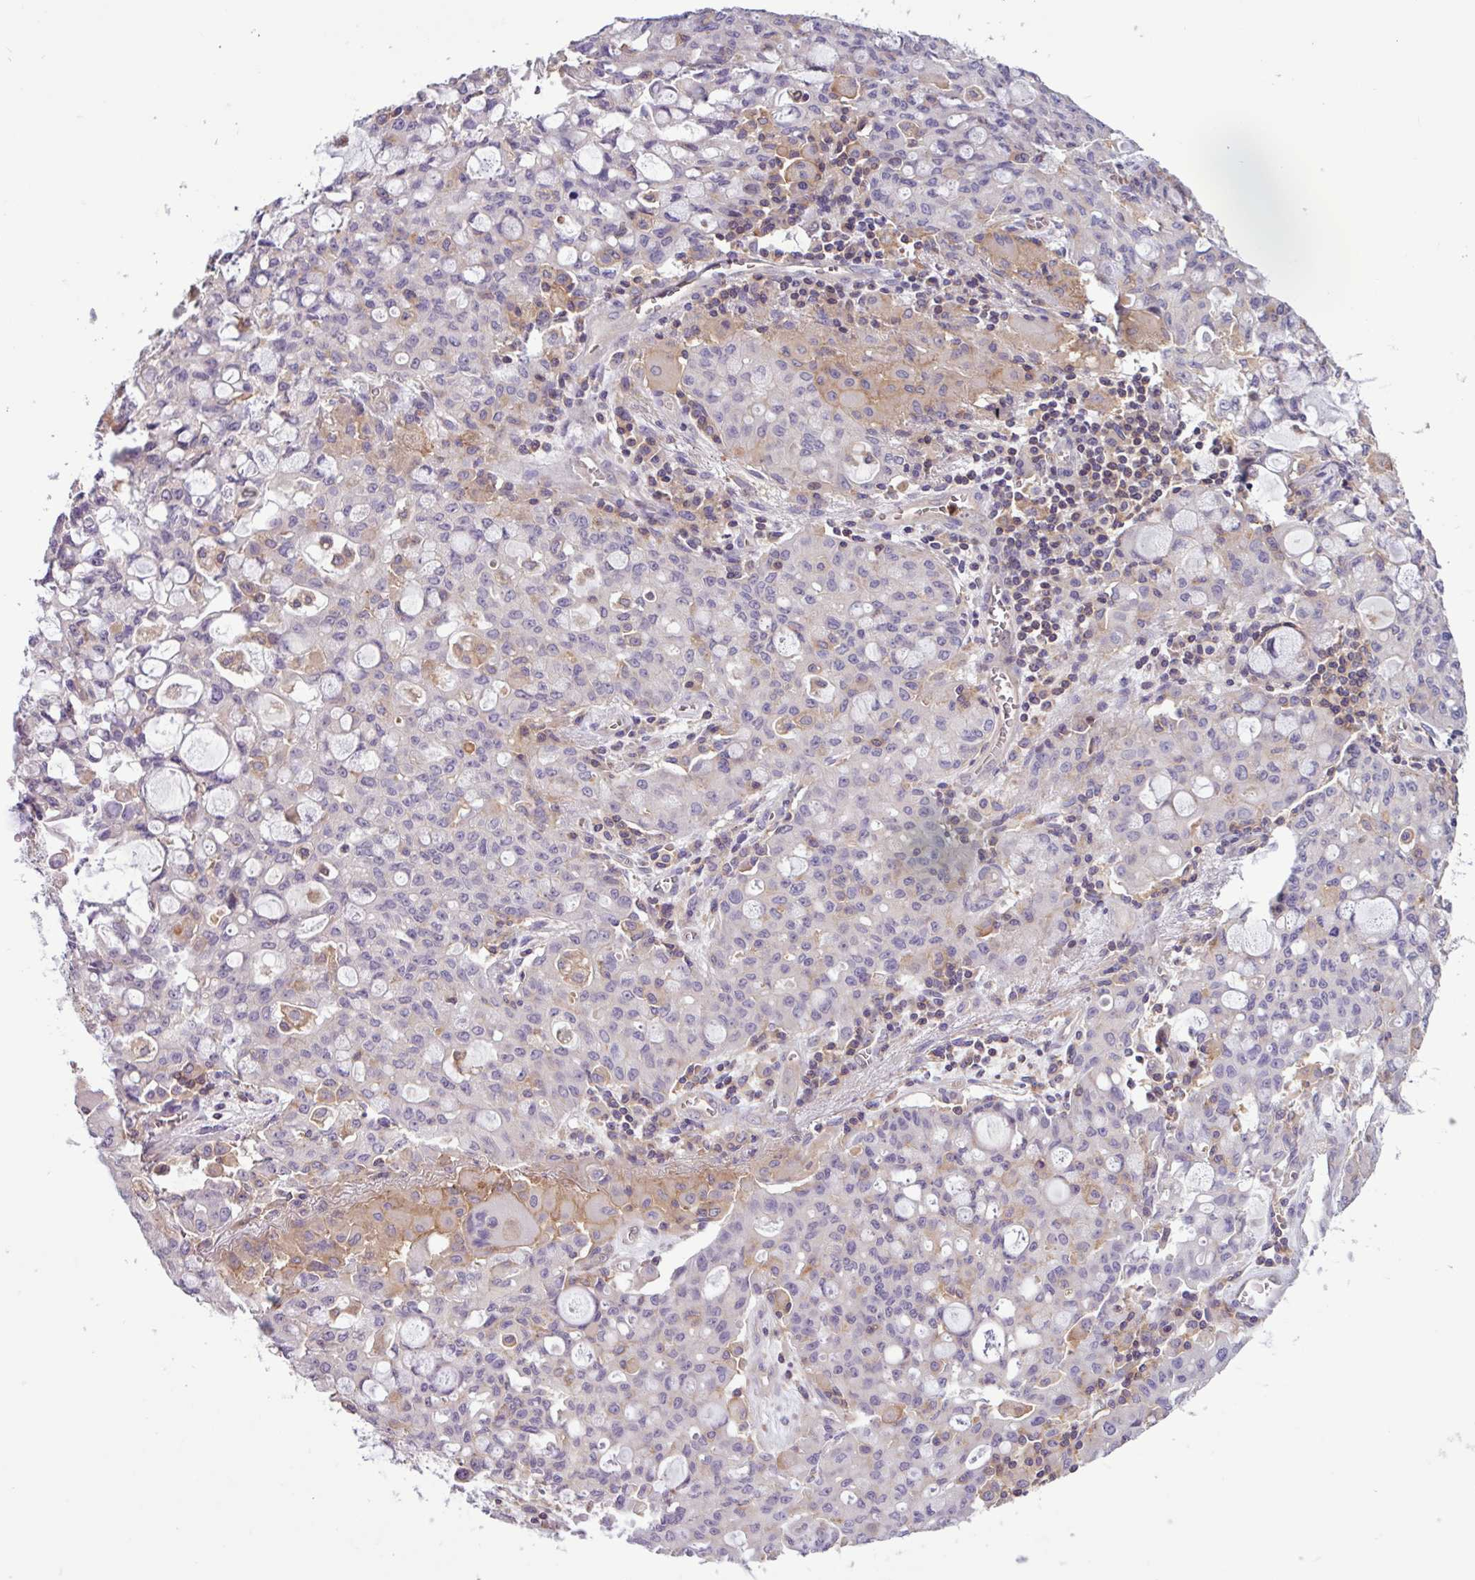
{"staining": {"intensity": "negative", "quantity": "none", "location": "none"}, "tissue": "lung cancer", "cell_type": "Tumor cells", "image_type": "cancer", "snomed": [{"axis": "morphology", "description": "Adenocarcinoma, NOS"}, {"axis": "topography", "description": "Lung"}], "caption": "IHC image of human lung cancer stained for a protein (brown), which exhibits no positivity in tumor cells.", "gene": "ACTR3", "patient": {"sex": "female", "age": 44}}